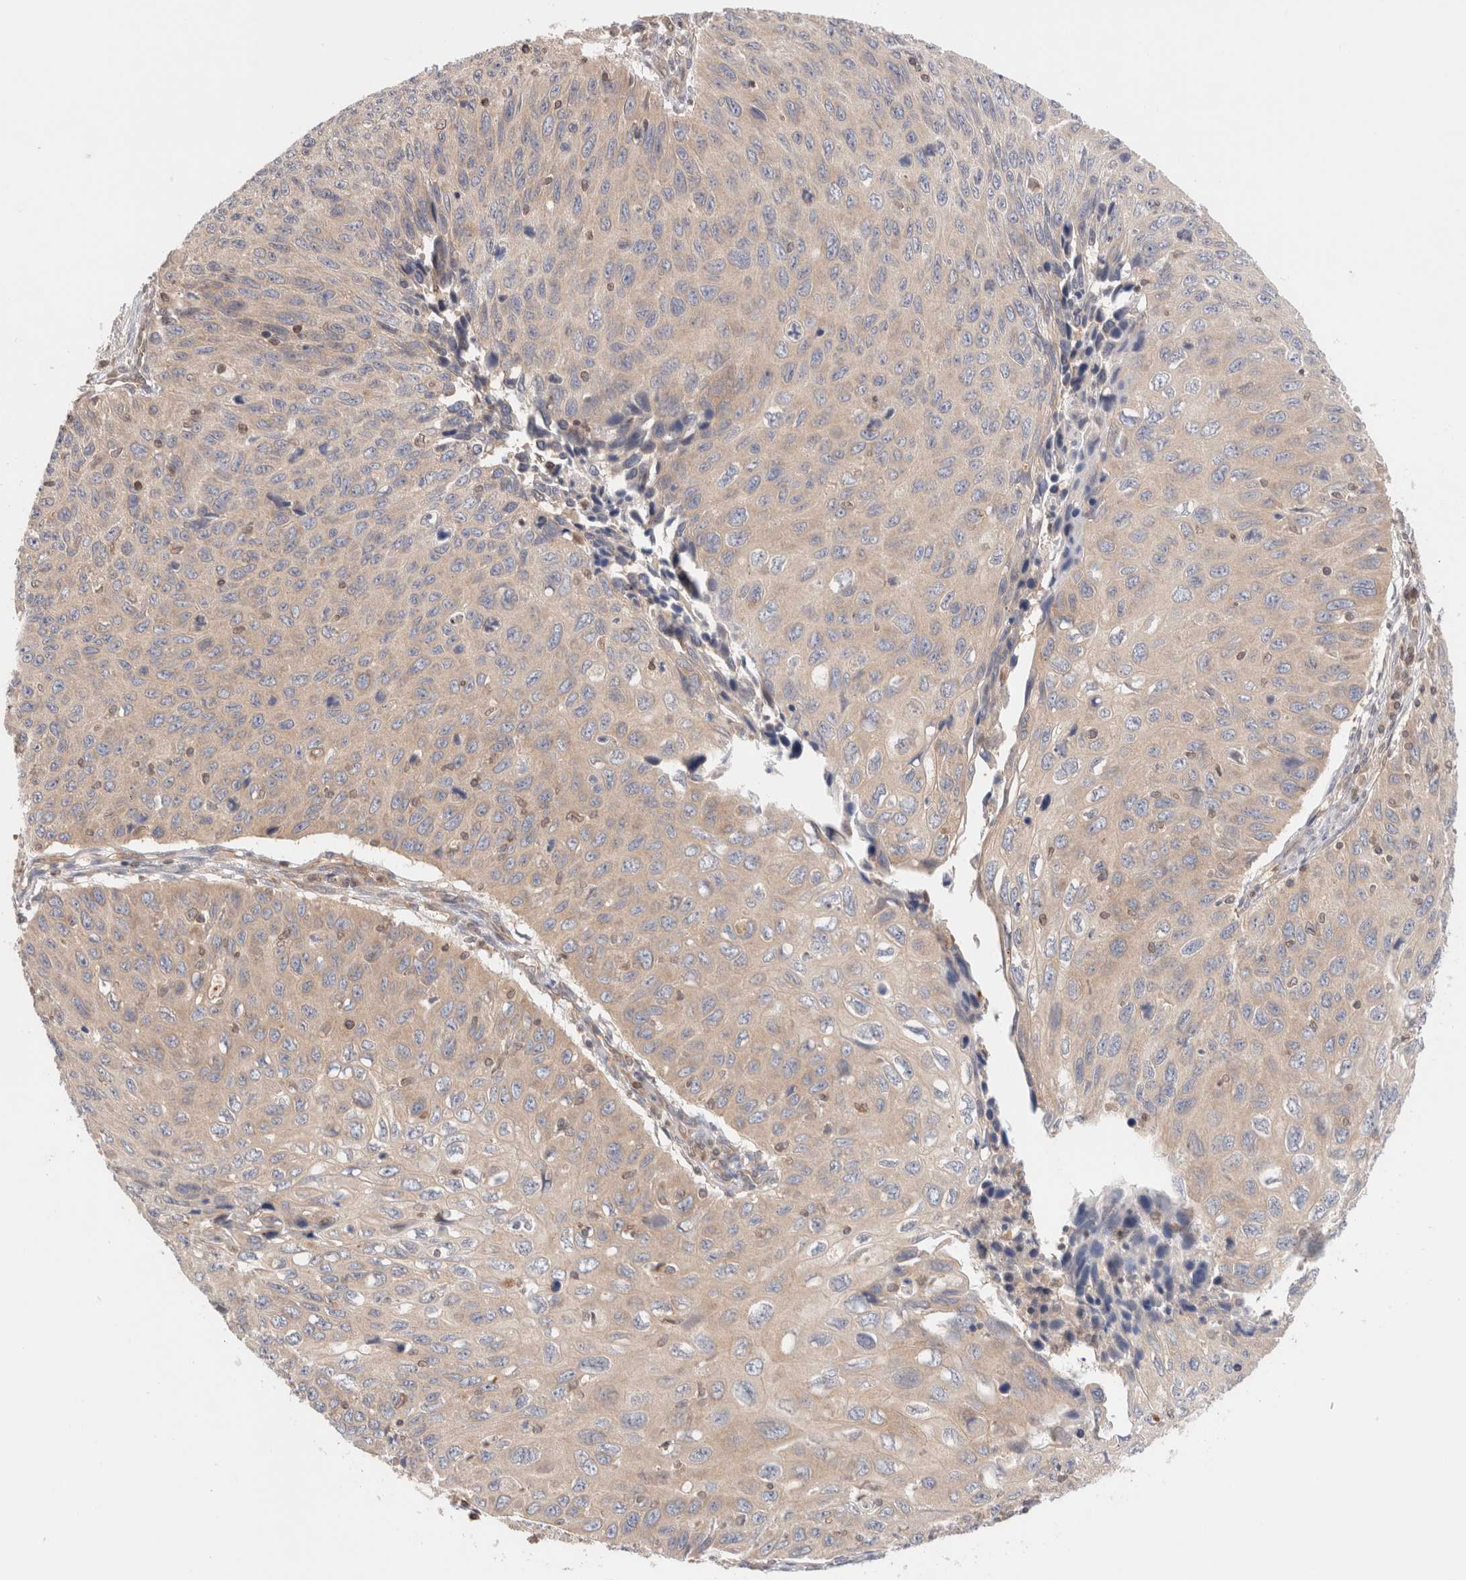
{"staining": {"intensity": "weak", "quantity": "<25%", "location": "cytoplasmic/membranous"}, "tissue": "cervical cancer", "cell_type": "Tumor cells", "image_type": "cancer", "snomed": [{"axis": "morphology", "description": "Squamous cell carcinoma, NOS"}, {"axis": "topography", "description": "Cervix"}], "caption": "Micrograph shows no protein positivity in tumor cells of cervical cancer tissue.", "gene": "SIKE1", "patient": {"sex": "female", "age": 53}}